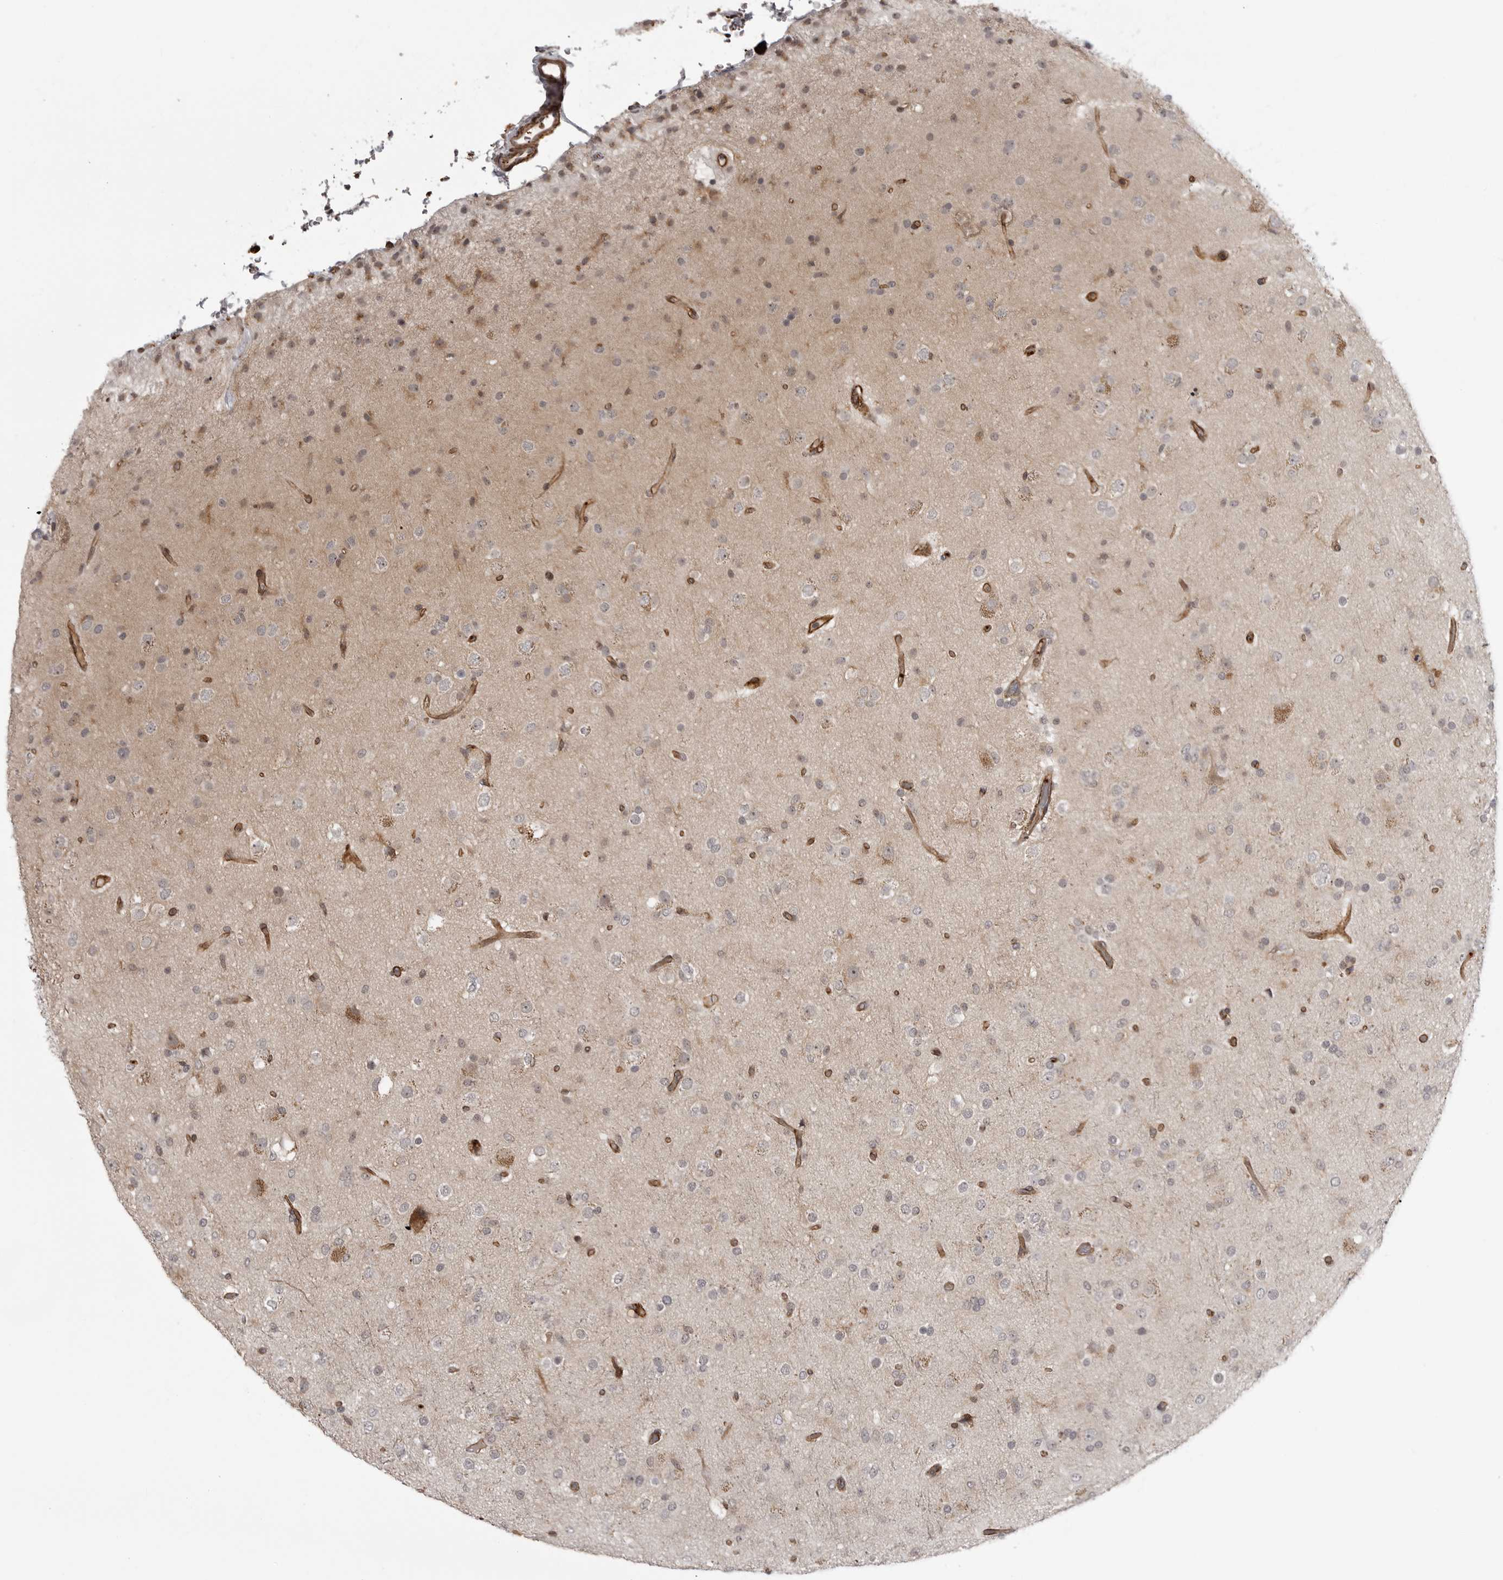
{"staining": {"intensity": "negative", "quantity": "none", "location": "none"}, "tissue": "glioma", "cell_type": "Tumor cells", "image_type": "cancer", "snomed": [{"axis": "morphology", "description": "Glioma, malignant, Low grade"}, {"axis": "topography", "description": "Brain"}], "caption": "The immunohistochemistry (IHC) micrograph has no significant expression in tumor cells of glioma tissue.", "gene": "TUT4", "patient": {"sex": "male", "age": 65}}